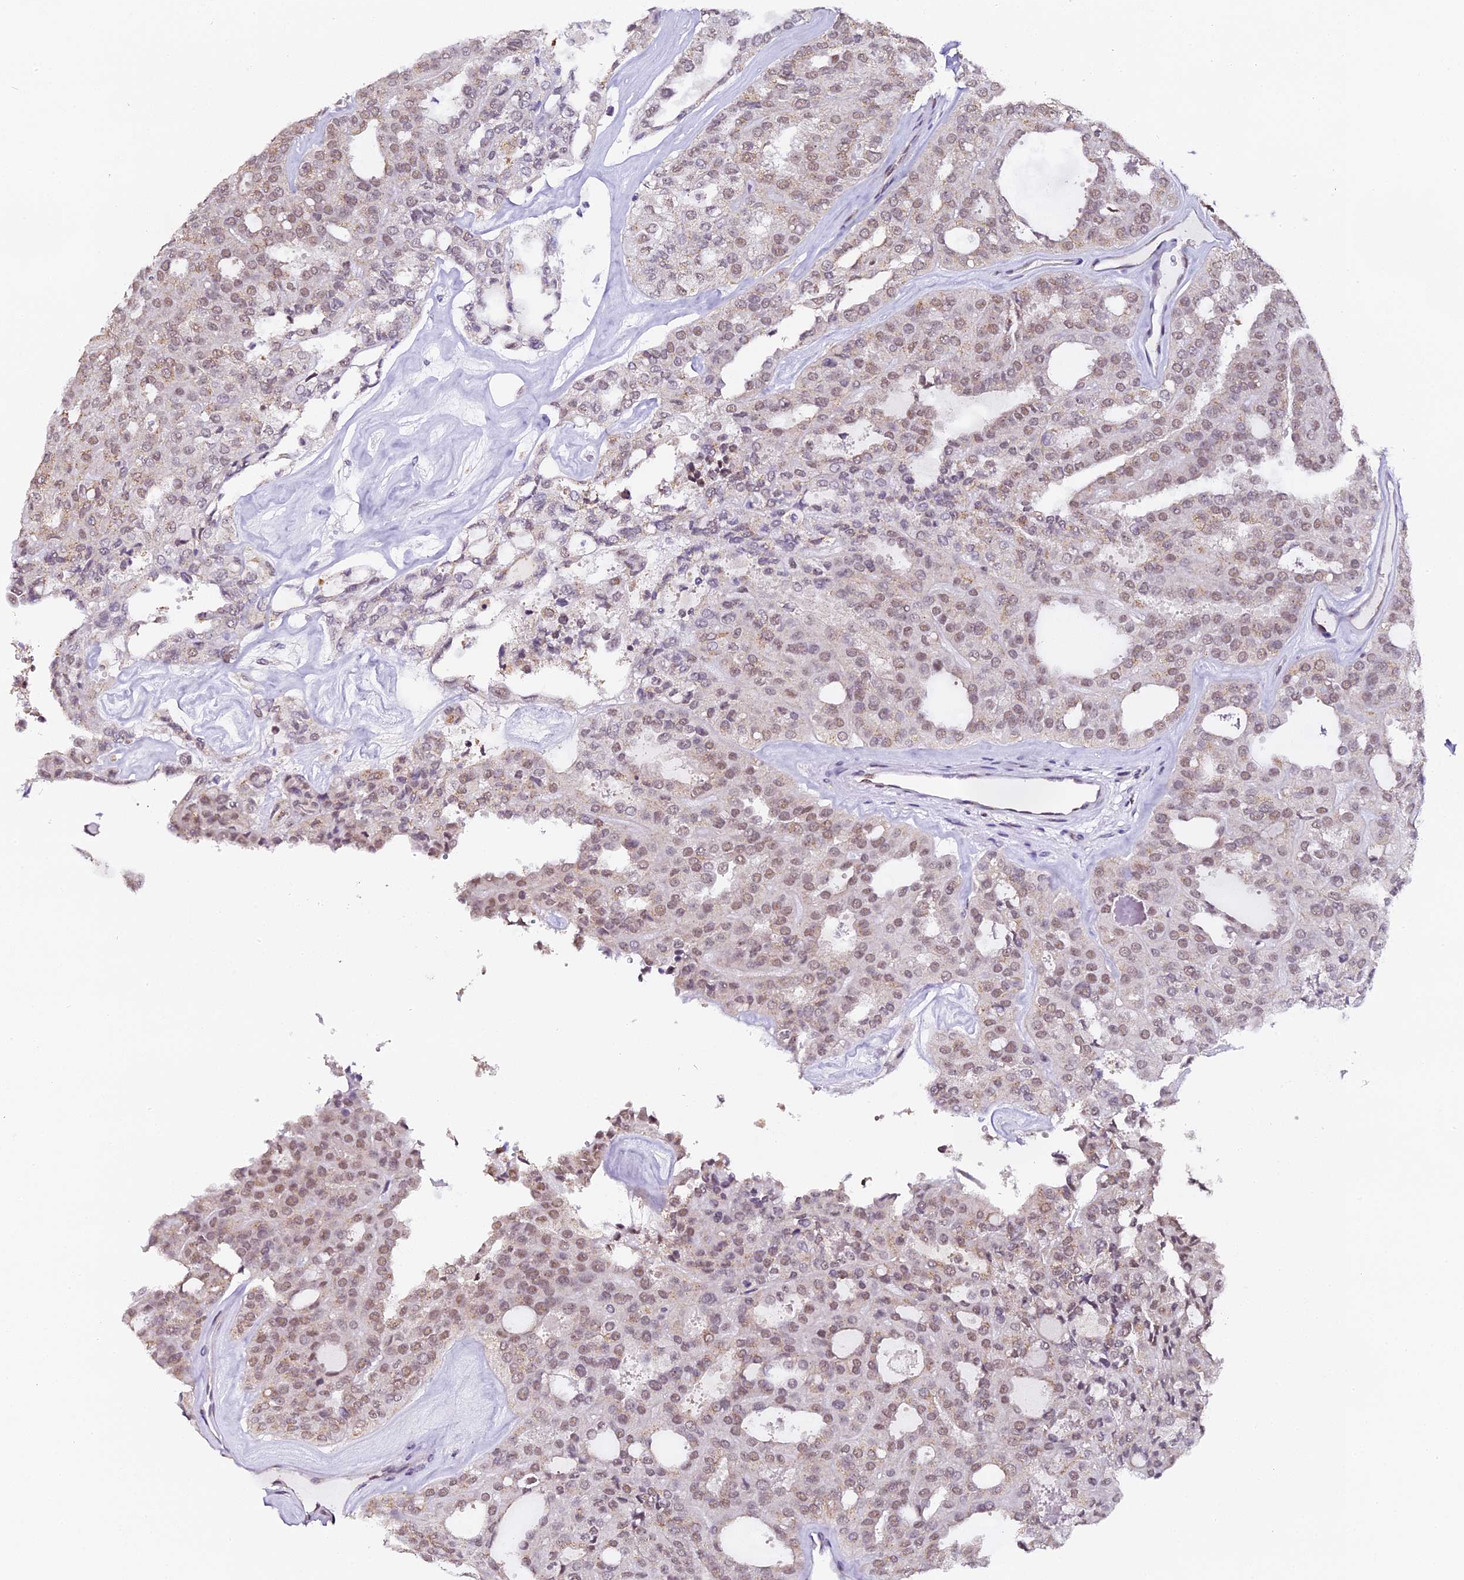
{"staining": {"intensity": "weak", "quantity": "25%-75%", "location": "nuclear"}, "tissue": "thyroid cancer", "cell_type": "Tumor cells", "image_type": "cancer", "snomed": [{"axis": "morphology", "description": "Follicular adenoma carcinoma, NOS"}, {"axis": "topography", "description": "Thyroid gland"}], "caption": "Immunohistochemistry (DAB (3,3'-diaminobenzidine)) staining of thyroid cancer exhibits weak nuclear protein staining in about 25%-75% of tumor cells. (DAB IHC, brown staining for protein, blue staining for nuclei).", "gene": "NCBP1", "patient": {"sex": "male", "age": 75}}